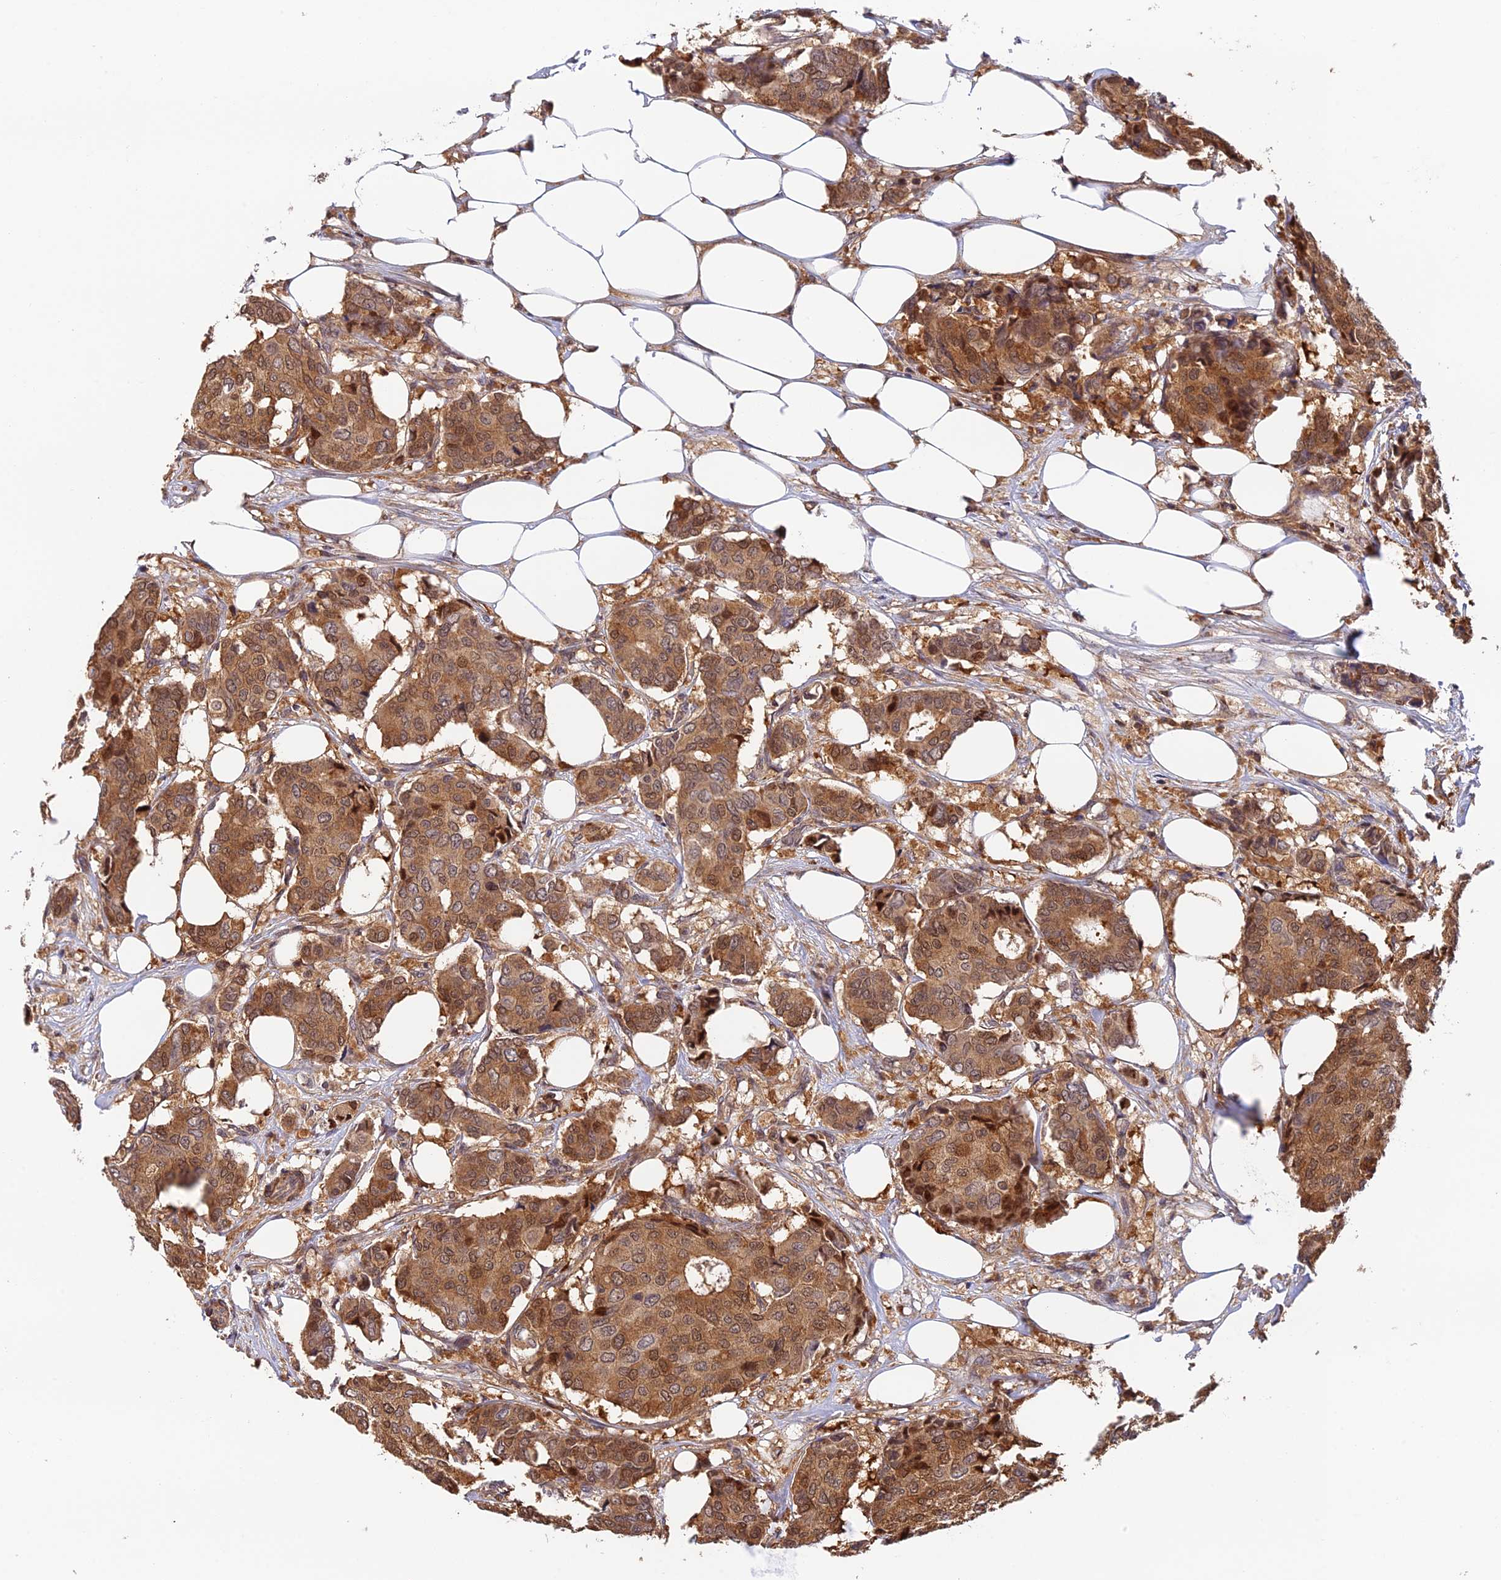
{"staining": {"intensity": "moderate", "quantity": ">75%", "location": "cytoplasmic/membranous"}, "tissue": "breast cancer", "cell_type": "Tumor cells", "image_type": "cancer", "snomed": [{"axis": "morphology", "description": "Duct carcinoma"}, {"axis": "topography", "description": "Breast"}], "caption": "Immunohistochemistry (IHC) histopathology image of neoplastic tissue: breast invasive ductal carcinoma stained using IHC exhibits medium levels of moderate protein expression localized specifically in the cytoplasmic/membranous of tumor cells, appearing as a cytoplasmic/membranous brown color.", "gene": "CWH43", "patient": {"sex": "female", "age": 75}}